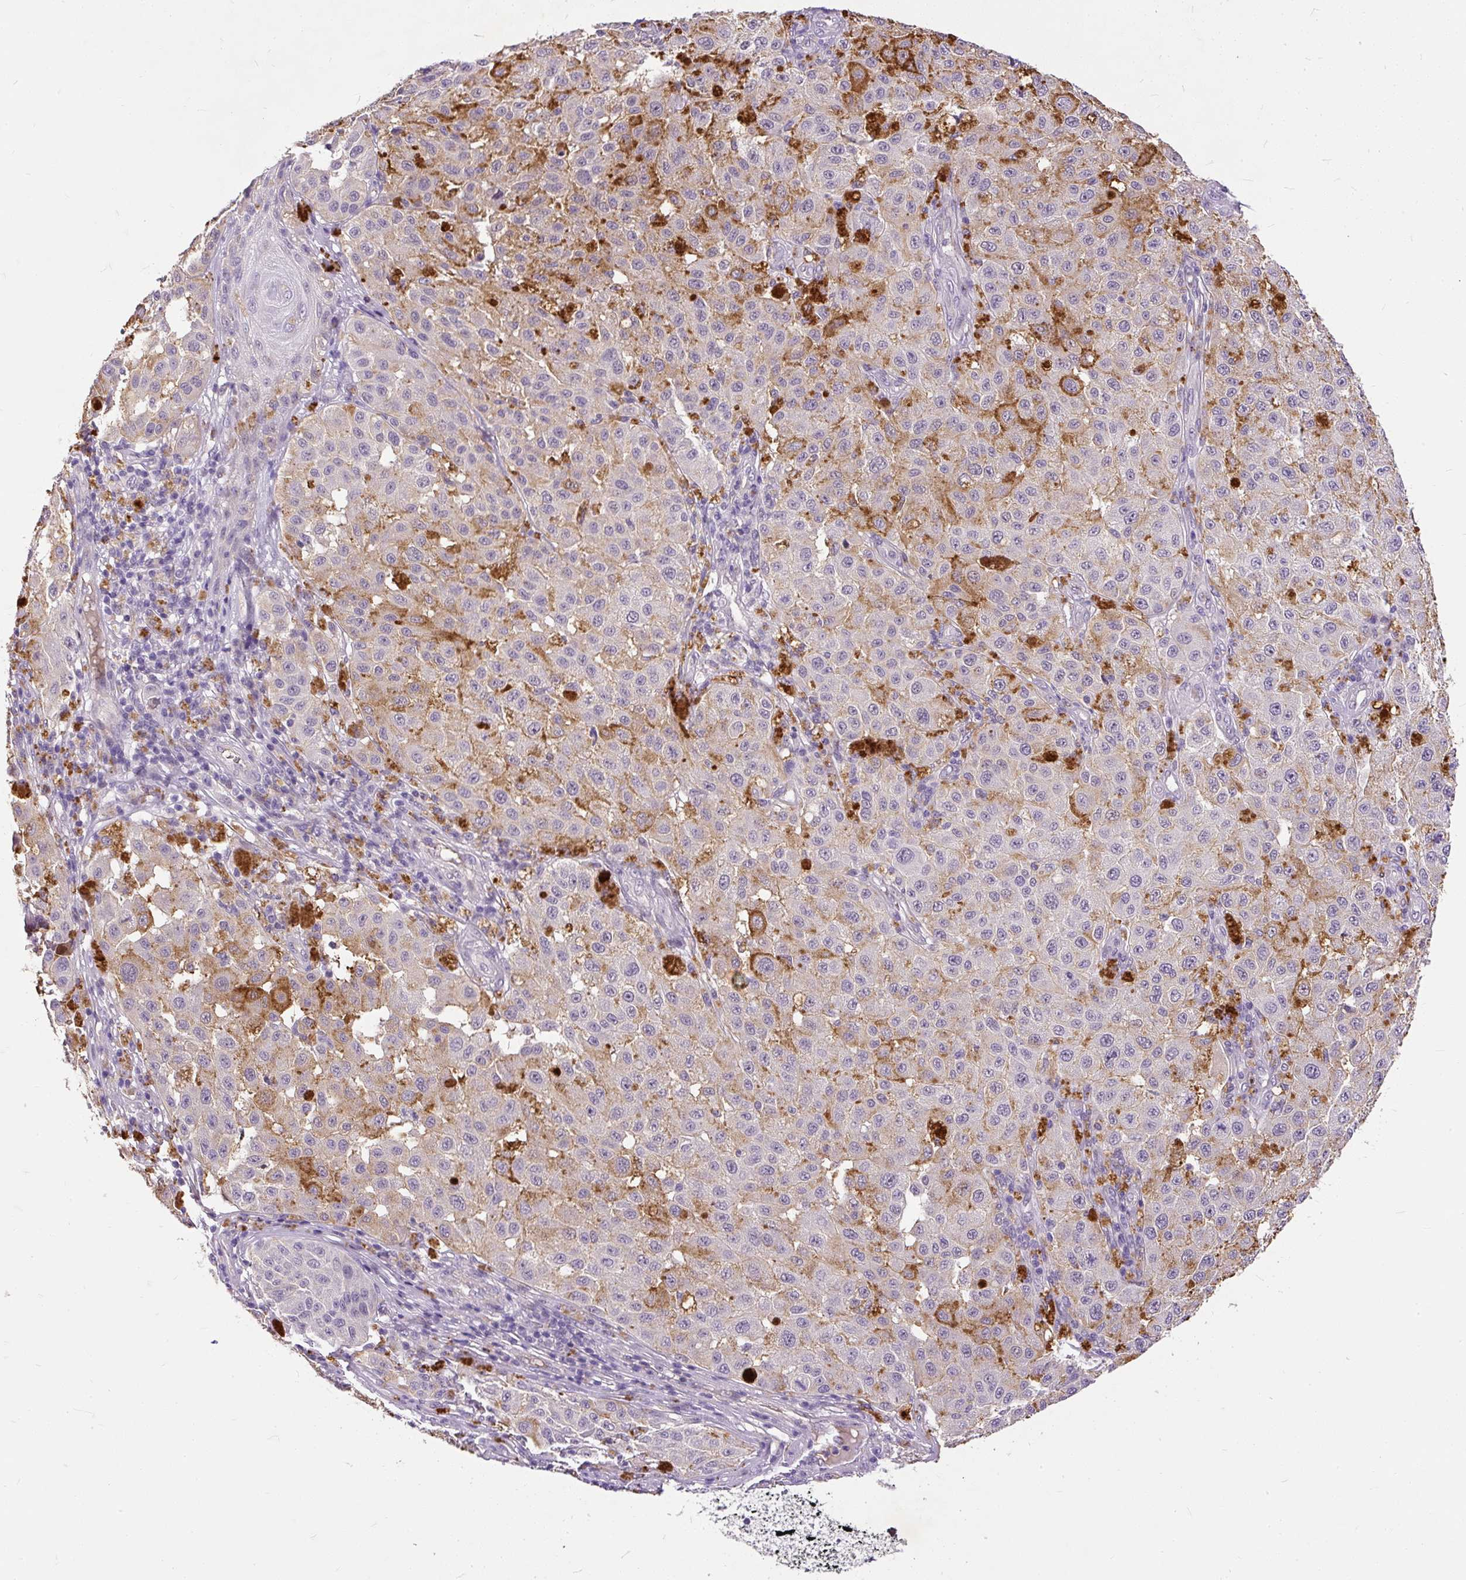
{"staining": {"intensity": "negative", "quantity": "none", "location": "none"}, "tissue": "melanoma", "cell_type": "Tumor cells", "image_type": "cancer", "snomed": [{"axis": "morphology", "description": "Malignant melanoma, NOS"}, {"axis": "topography", "description": "Skin"}], "caption": "A micrograph of human malignant melanoma is negative for staining in tumor cells. (Brightfield microscopy of DAB IHC at high magnification).", "gene": "KRTAP20-3", "patient": {"sex": "female", "age": 64}}